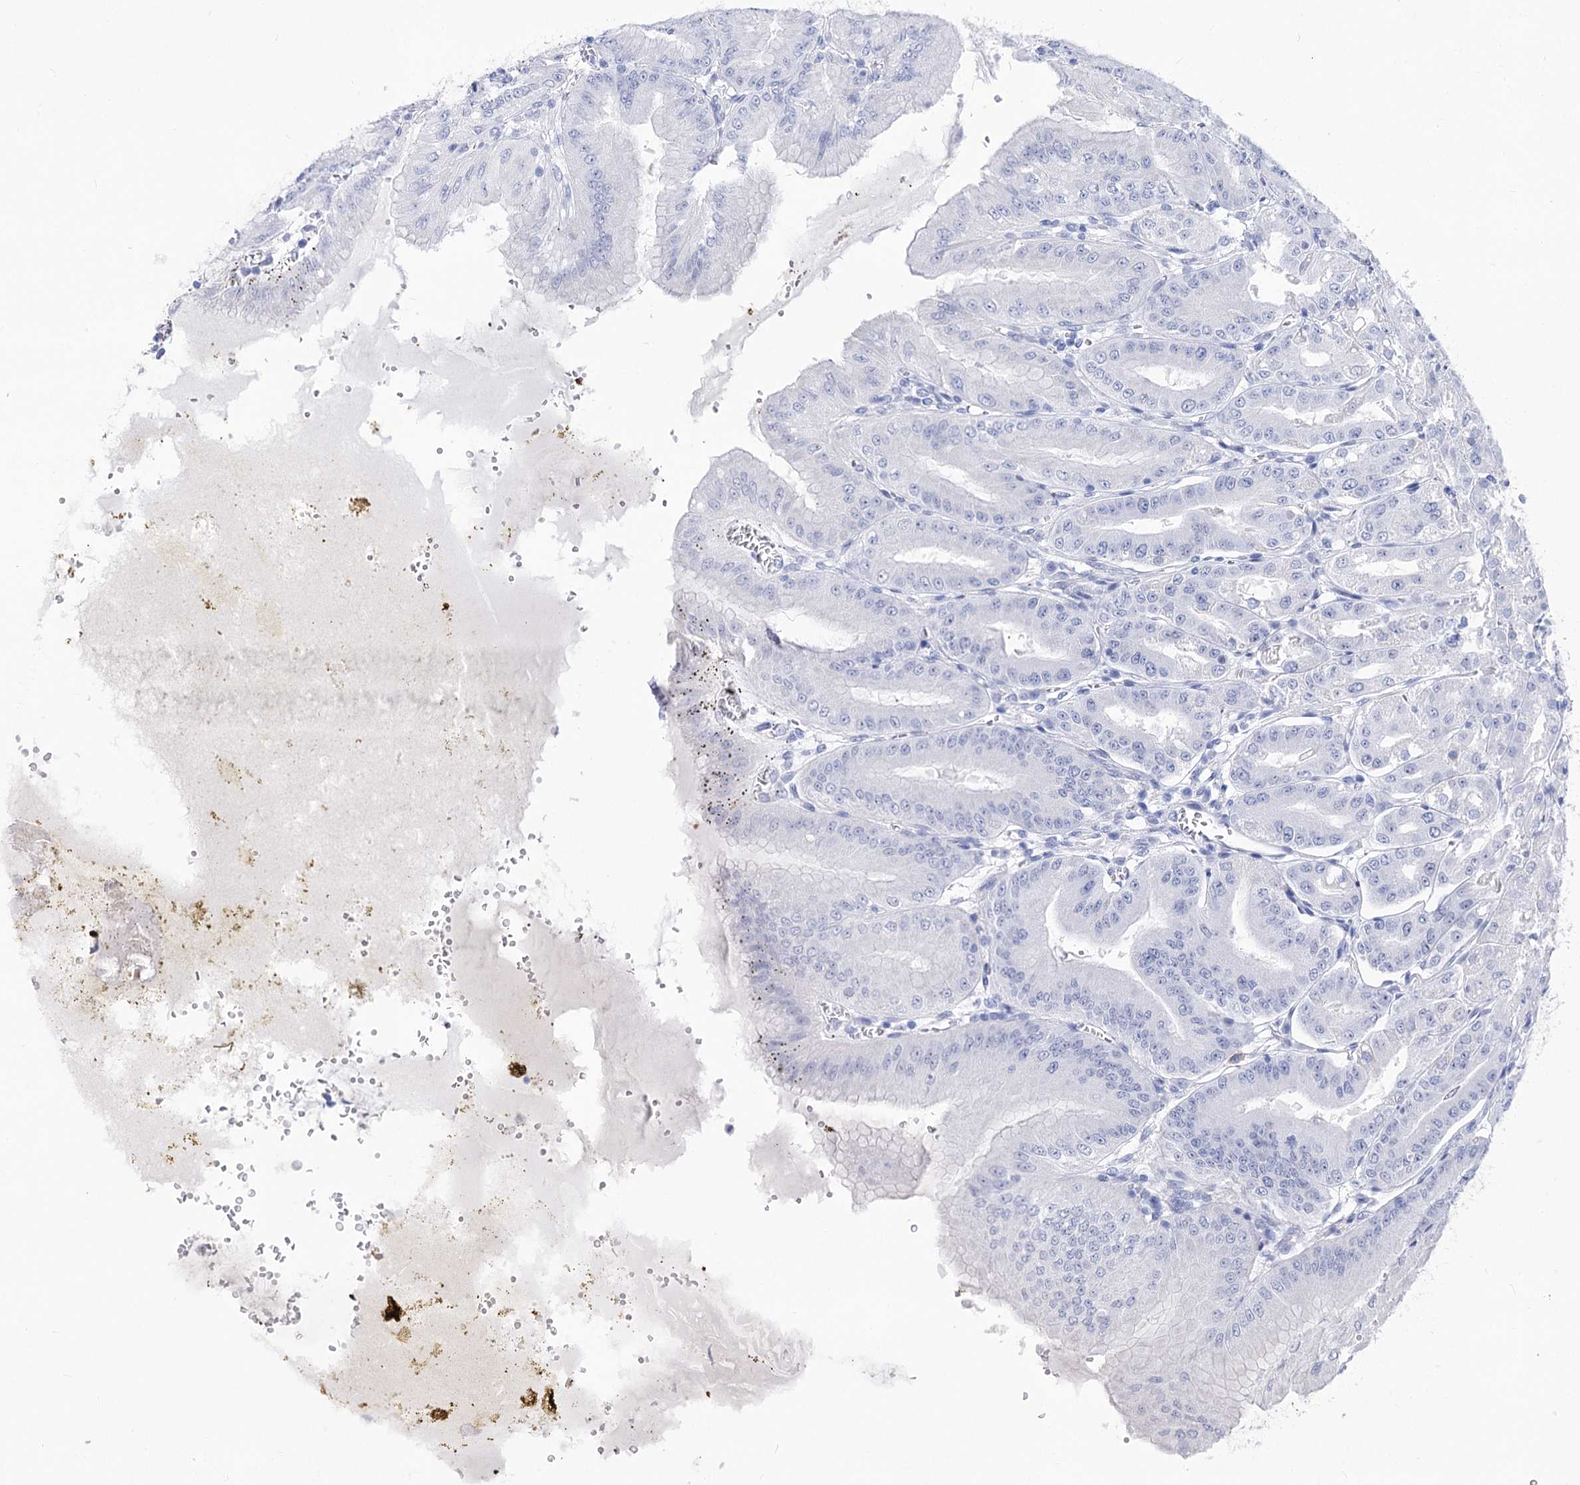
{"staining": {"intensity": "negative", "quantity": "none", "location": "none"}, "tissue": "stomach", "cell_type": "Glandular cells", "image_type": "normal", "snomed": [{"axis": "morphology", "description": "Normal tissue, NOS"}, {"axis": "topography", "description": "Stomach, upper"}, {"axis": "topography", "description": "Stomach, lower"}], "caption": "This is an immunohistochemistry micrograph of unremarkable stomach. There is no staining in glandular cells.", "gene": "TMEM201", "patient": {"sex": "male", "age": 71}}